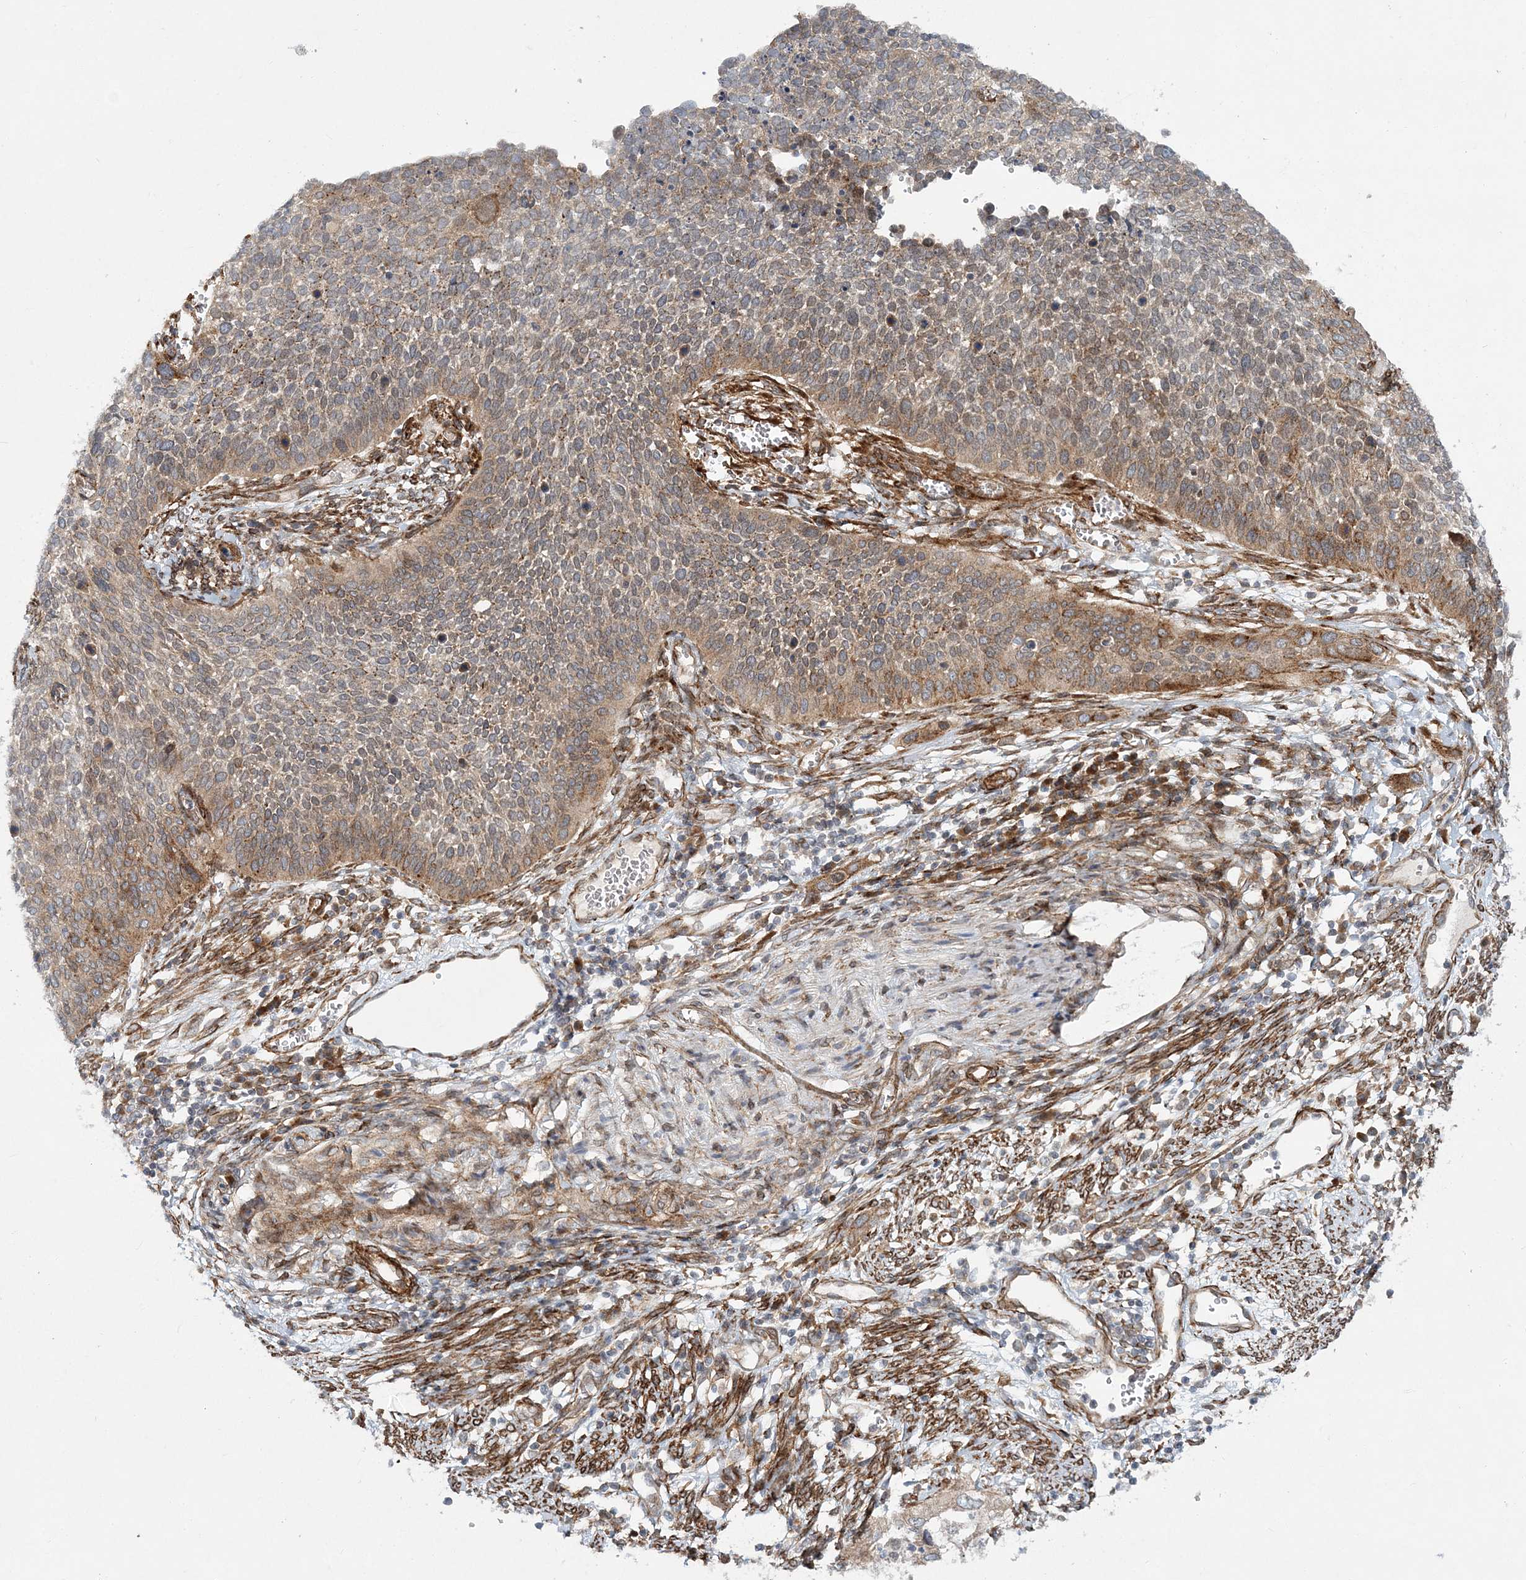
{"staining": {"intensity": "weak", "quantity": "25%-75%", "location": "cytoplasmic/membranous"}, "tissue": "cervical cancer", "cell_type": "Tumor cells", "image_type": "cancer", "snomed": [{"axis": "morphology", "description": "Squamous cell carcinoma, NOS"}, {"axis": "topography", "description": "Cervix"}], "caption": "Immunohistochemical staining of human cervical squamous cell carcinoma exhibits low levels of weak cytoplasmic/membranous protein staining in approximately 25%-75% of tumor cells. Nuclei are stained in blue.", "gene": "NBAS", "patient": {"sex": "female", "age": 34}}